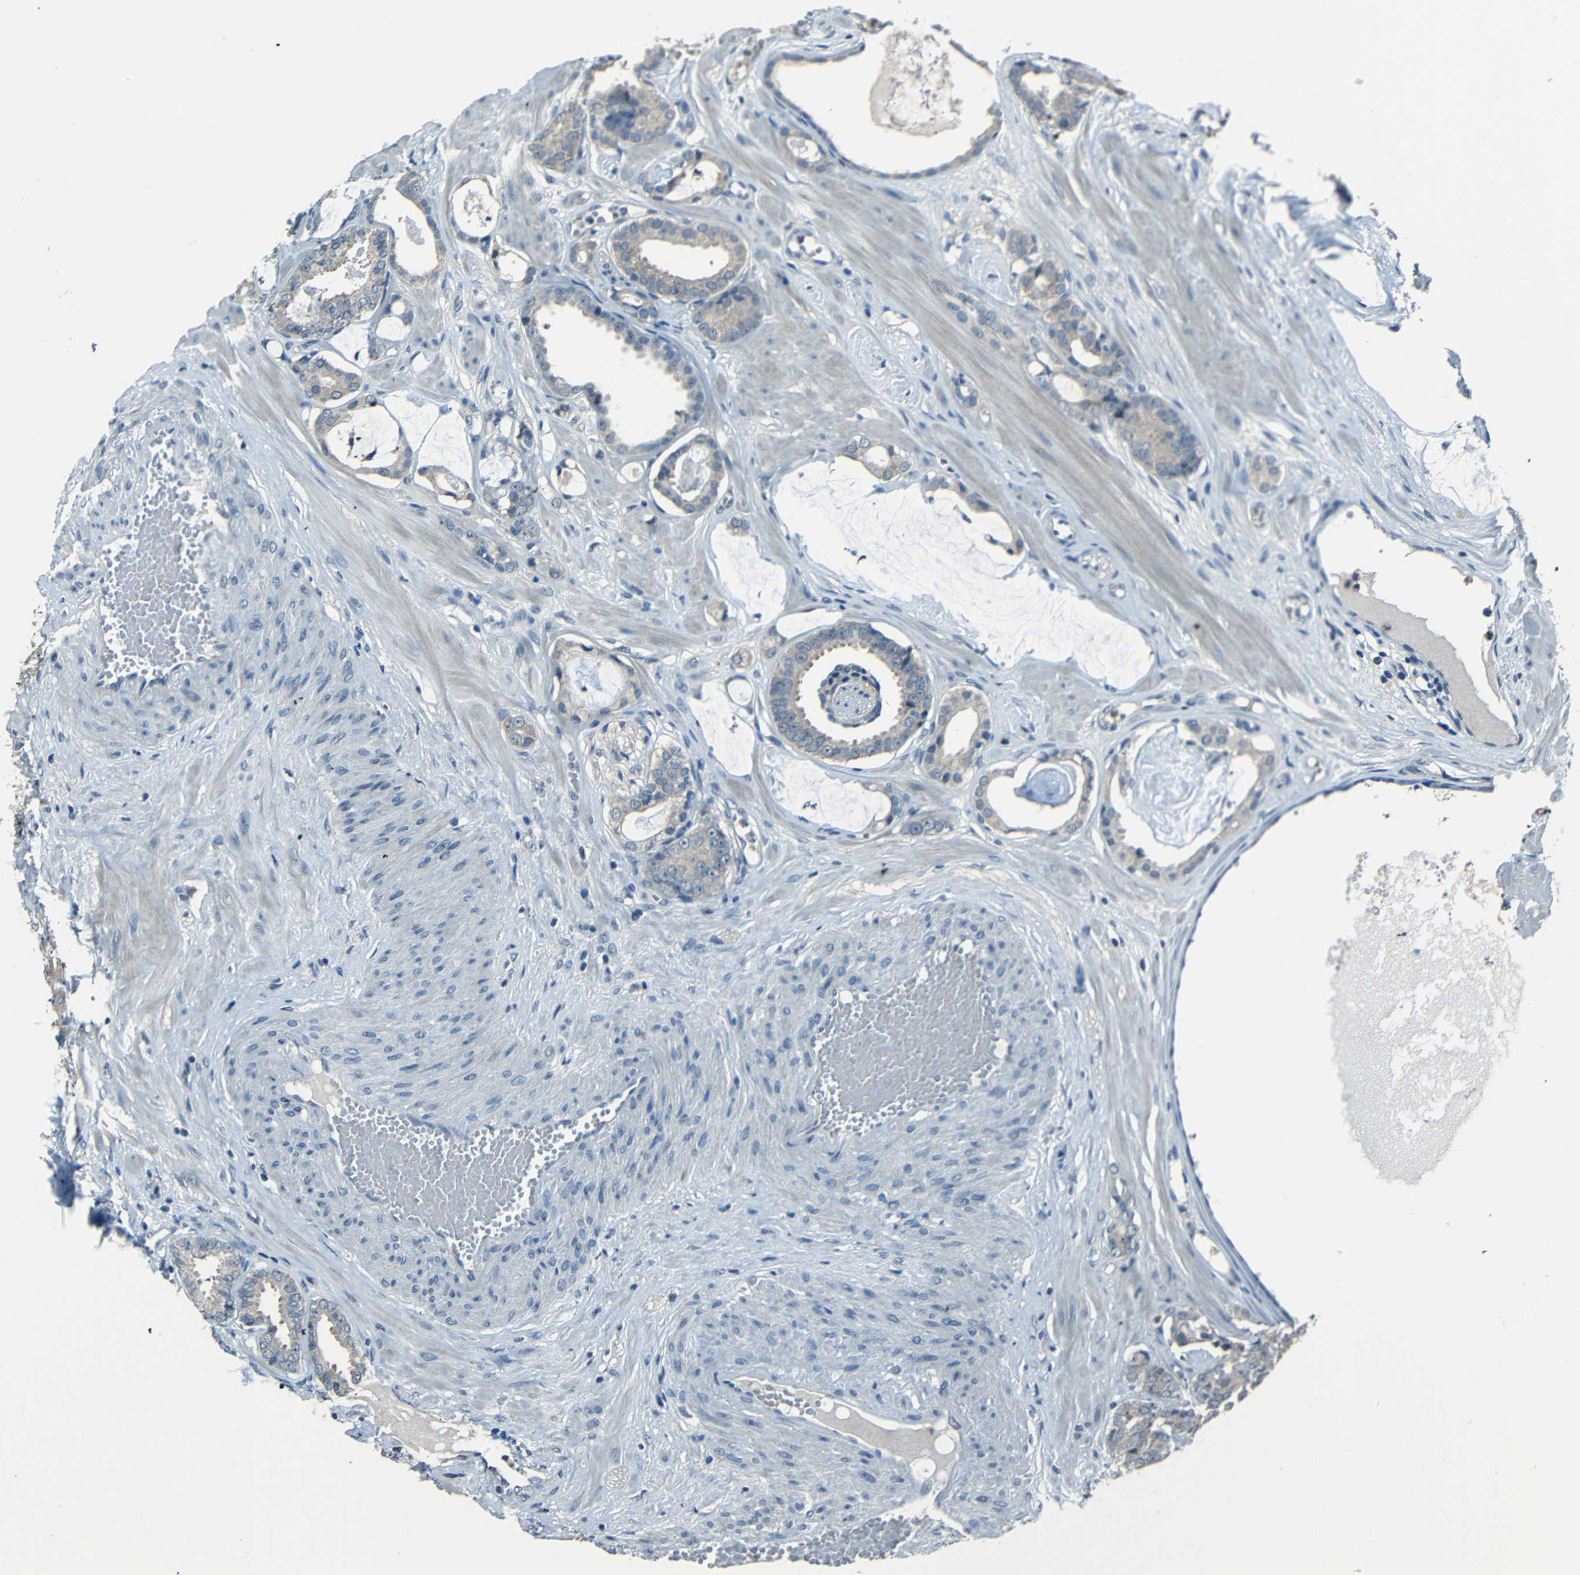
{"staining": {"intensity": "negative", "quantity": "none", "location": "none"}, "tissue": "prostate cancer", "cell_type": "Tumor cells", "image_type": "cancer", "snomed": [{"axis": "morphology", "description": "Adenocarcinoma, Low grade"}, {"axis": "topography", "description": "Prostate"}], "caption": "Immunohistochemical staining of human adenocarcinoma (low-grade) (prostate) demonstrates no significant staining in tumor cells.", "gene": "SLA", "patient": {"sex": "male", "age": 53}}